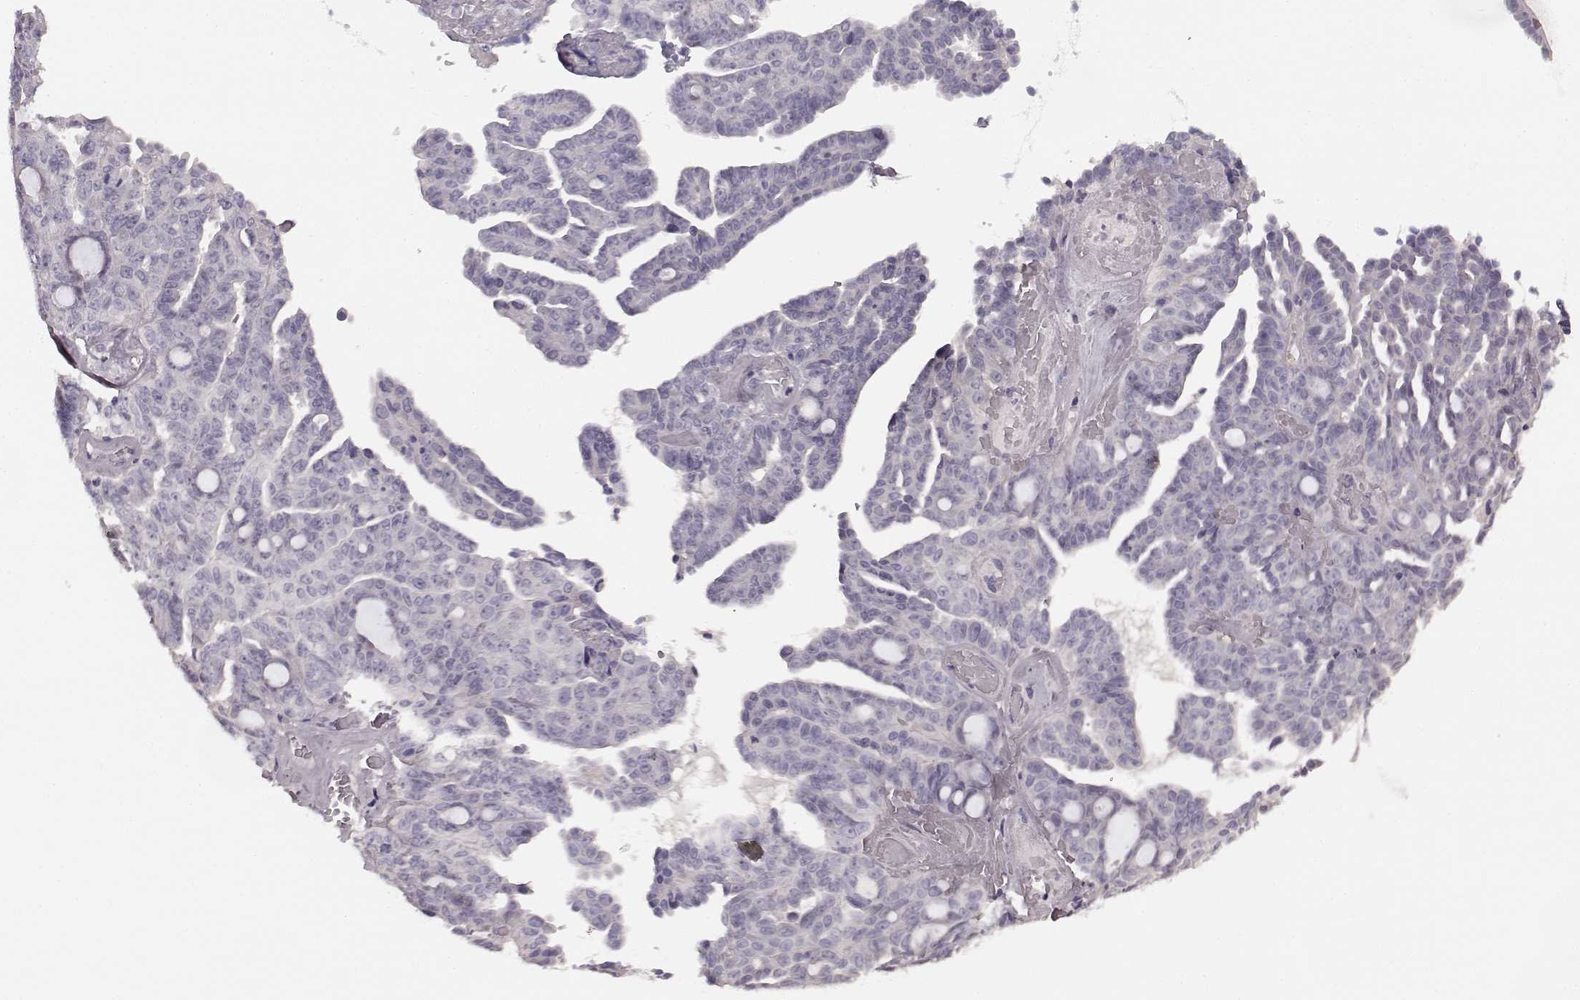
{"staining": {"intensity": "negative", "quantity": "none", "location": "none"}, "tissue": "ovarian cancer", "cell_type": "Tumor cells", "image_type": "cancer", "snomed": [{"axis": "morphology", "description": "Cystadenocarcinoma, serous, NOS"}, {"axis": "topography", "description": "Ovary"}], "caption": "Tumor cells are negative for protein expression in human ovarian cancer. (IHC, brightfield microscopy, high magnification).", "gene": "RIT2", "patient": {"sex": "female", "age": 71}}